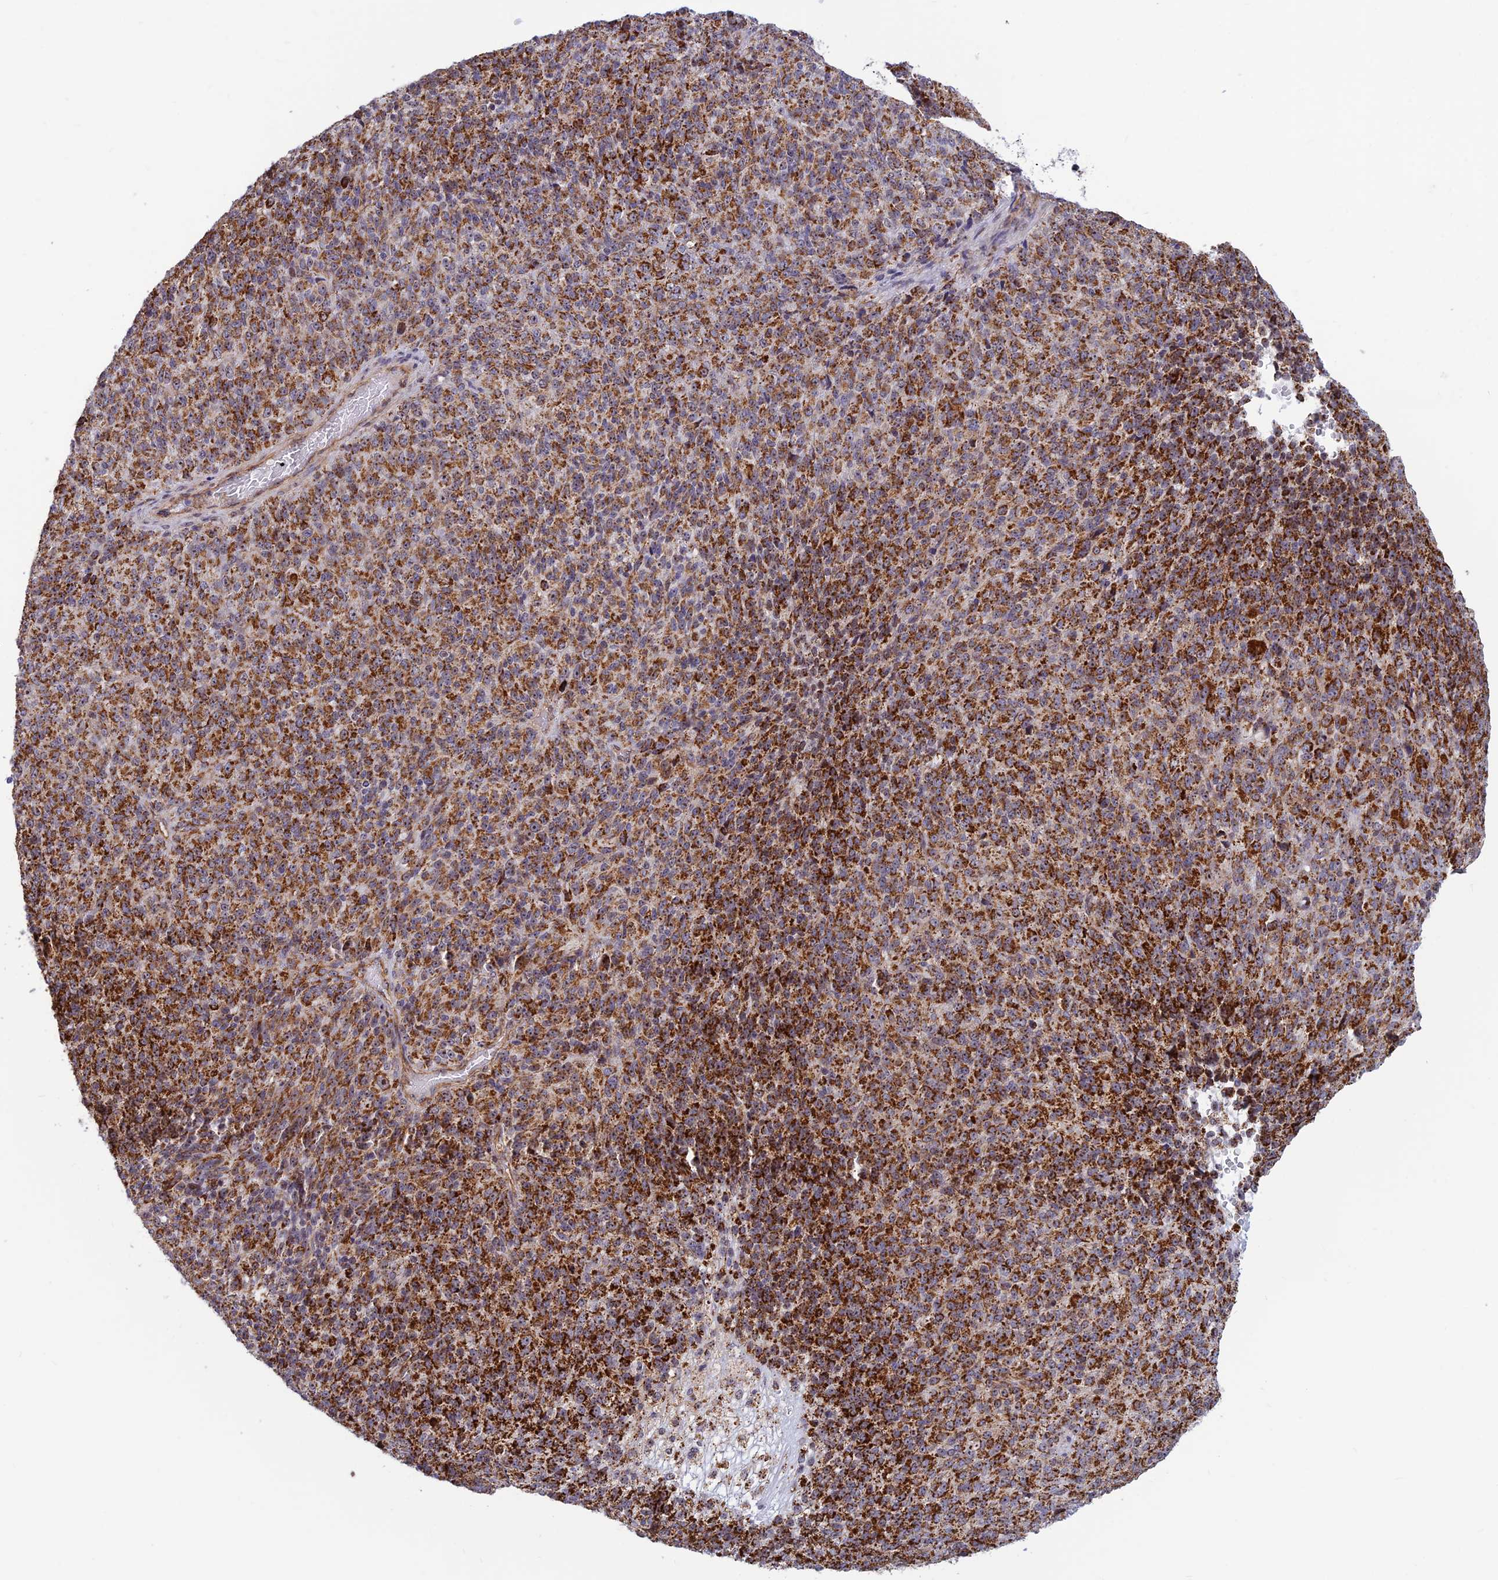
{"staining": {"intensity": "strong", "quantity": ">75%", "location": "cytoplasmic/membranous"}, "tissue": "melanoma", "cell_type": "Tumor cells", "image_type": "cancer", "snomed": [{"axis": "morphology", "description": "Malignant melanoma, Metastatic site"}, {"axis": "topography", "description": "Brain"}], "caption": "Protein expression analysis of malignant melanoma (metastatic site) reveals strong cytoplasmic/membranous expression in about >75% of tumor cells.", "gene": "POLR1G", "patient": {"sex": "female", "age": 56}}